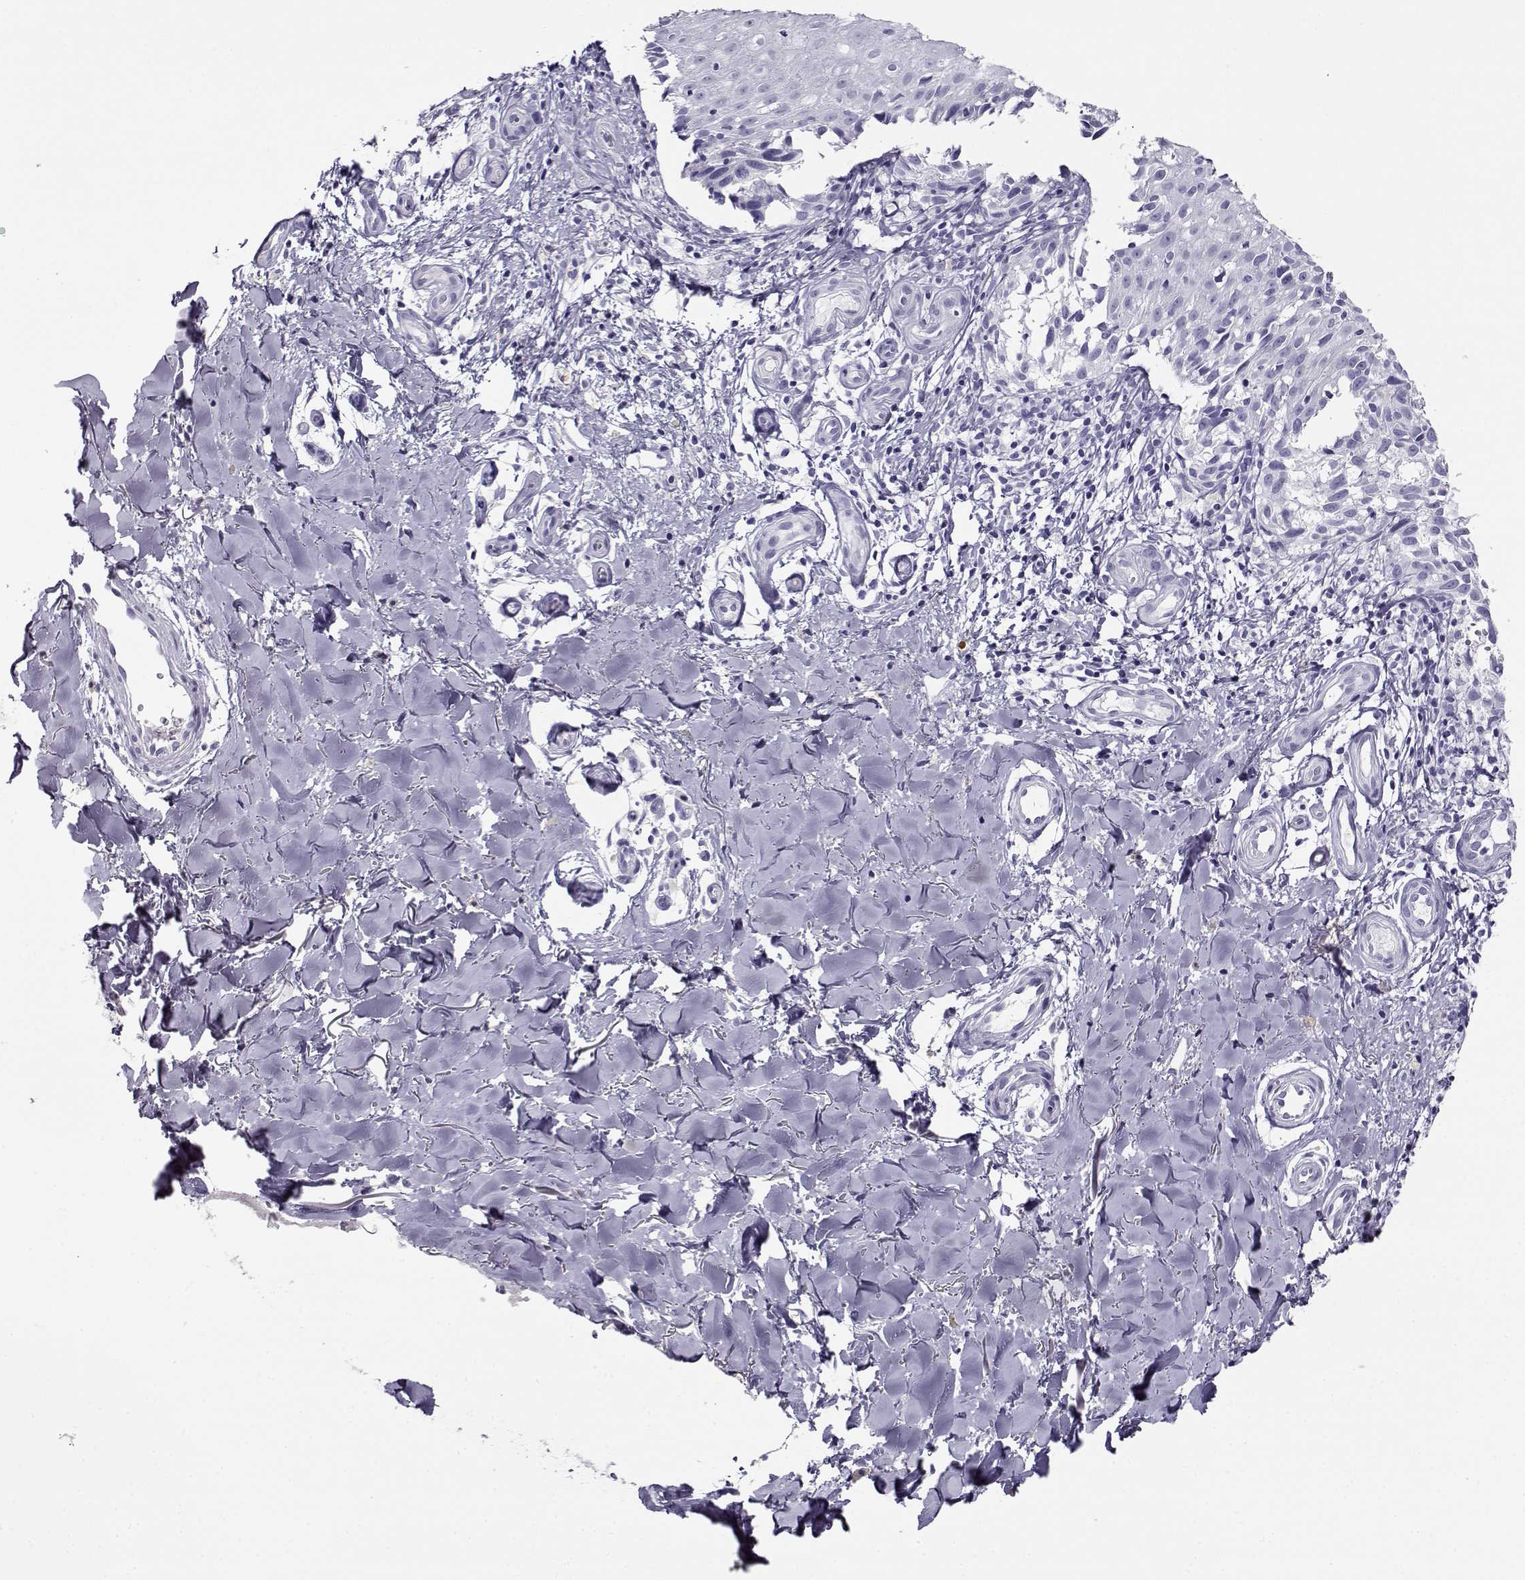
{"staining": {"intensity": "negative", "quantity": "none", "location": "none"}, "tissue": "melanoma", "cell_type": "Tumor cells", "image_type": "cancer", "snomed": [{"axis": "morphology", "description": "Malignant melanoma, NOS"}, {"axis": "topography", "description": "Skin"}], "caption": "A histopathology image of malignant melanoma stained for a protein demonstrates no brown staining in tumor cells.", "gene": "RHOXF2", "patient": {"sex": "female", "age": 53}}